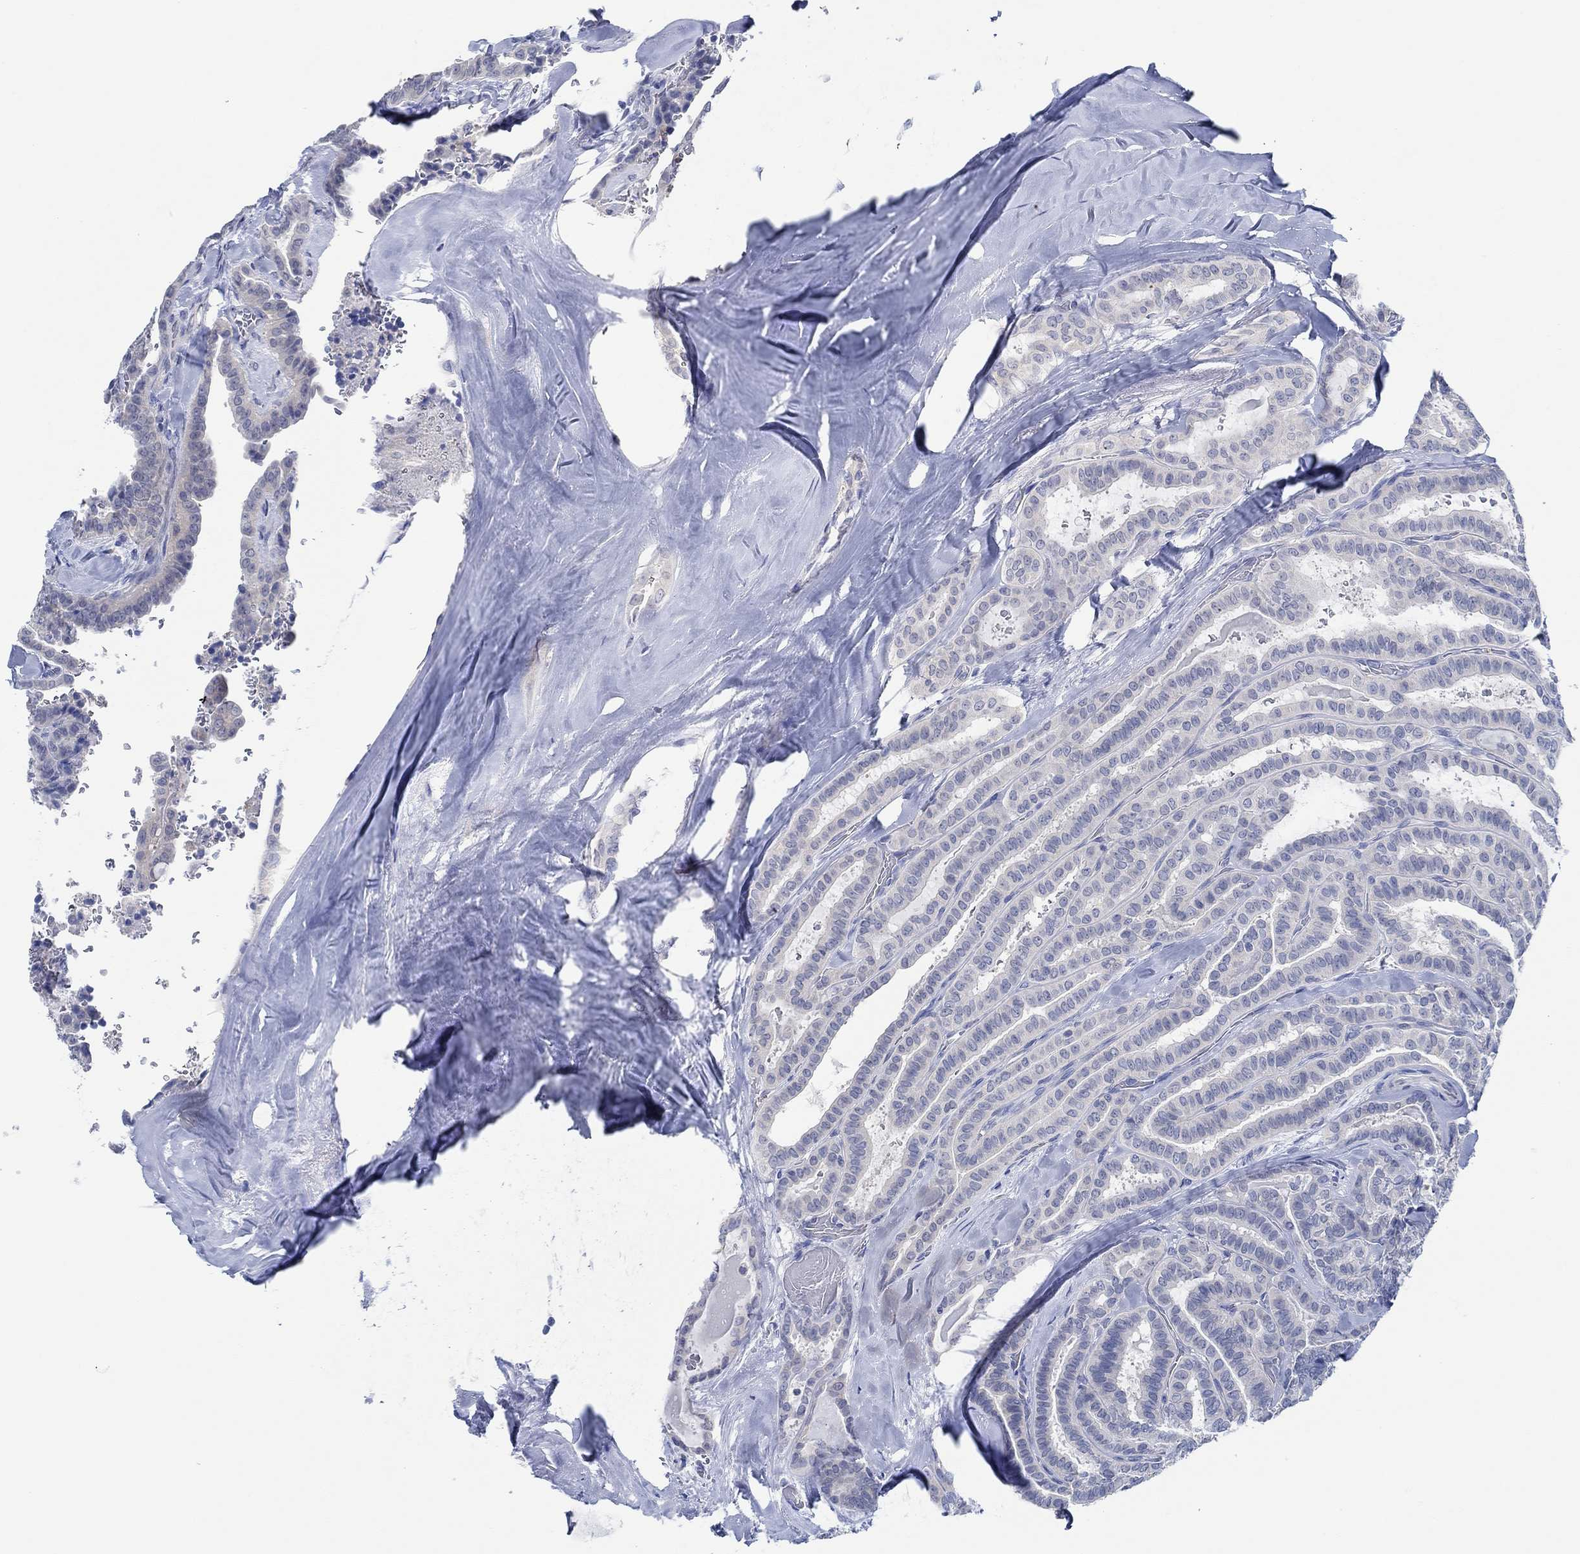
{"staining": {"intensity": "negative", "quantity": "none", "location": "none"}, "tissue": "thyroid cancer", "cell_type": "Tumor cells", "image_type": "cancer", "snomed": [{"axis": "morphology", "description": "Papillary adenocarcinoma, NOS"}, {"axis": "topography", "description": "Thyroid gland"}], "caption": "The immunohistochemistry (IHC) micrograph has no significant expression in tumor cells of papillary adenocarcinoma (thyroid) tissue.", "gene": "ZNF671", "patient": {"sex": "female", "age": 39}}